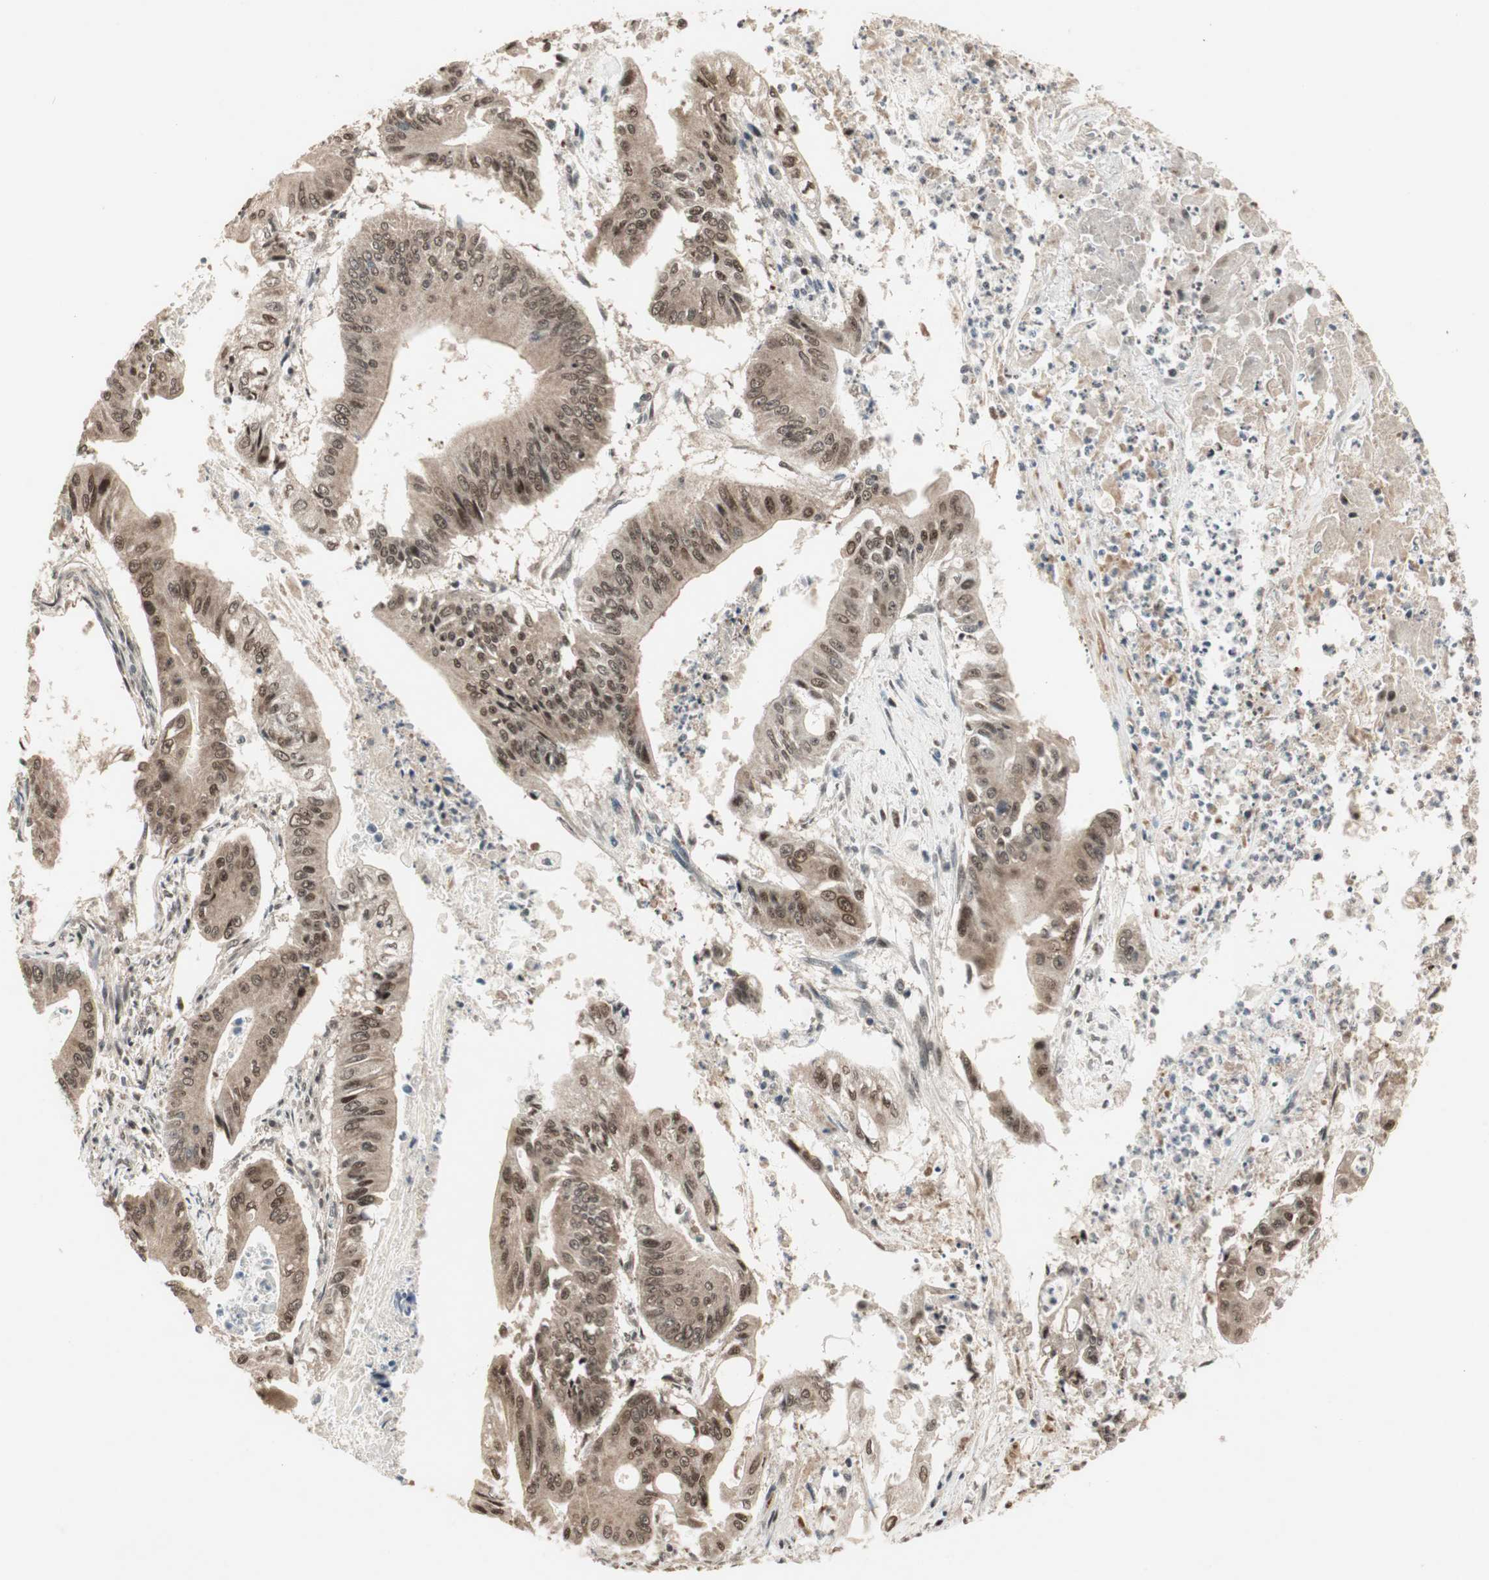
{"staining": {"intensity": "moderate", "quantity": ">75%", "location": "cytoplasmic/membranous,nuclear"}, "tissue": "pancreatic cancer", "cell_type": "Tumor cells", "image_type": "cancer", "snomed": [{"axis": "morphology", "description": "Normal tissue, NOS"}, {"axis": "topography", "description": "Lymph node"}], "caption": "Pancreatic cancer stained for a protein demonstrates moderate cytoplasmic/membranous and nuclear positivity in tumor cells.", "gene": "CSNK2B", "patient": {"sex": "male", "age": 62}}